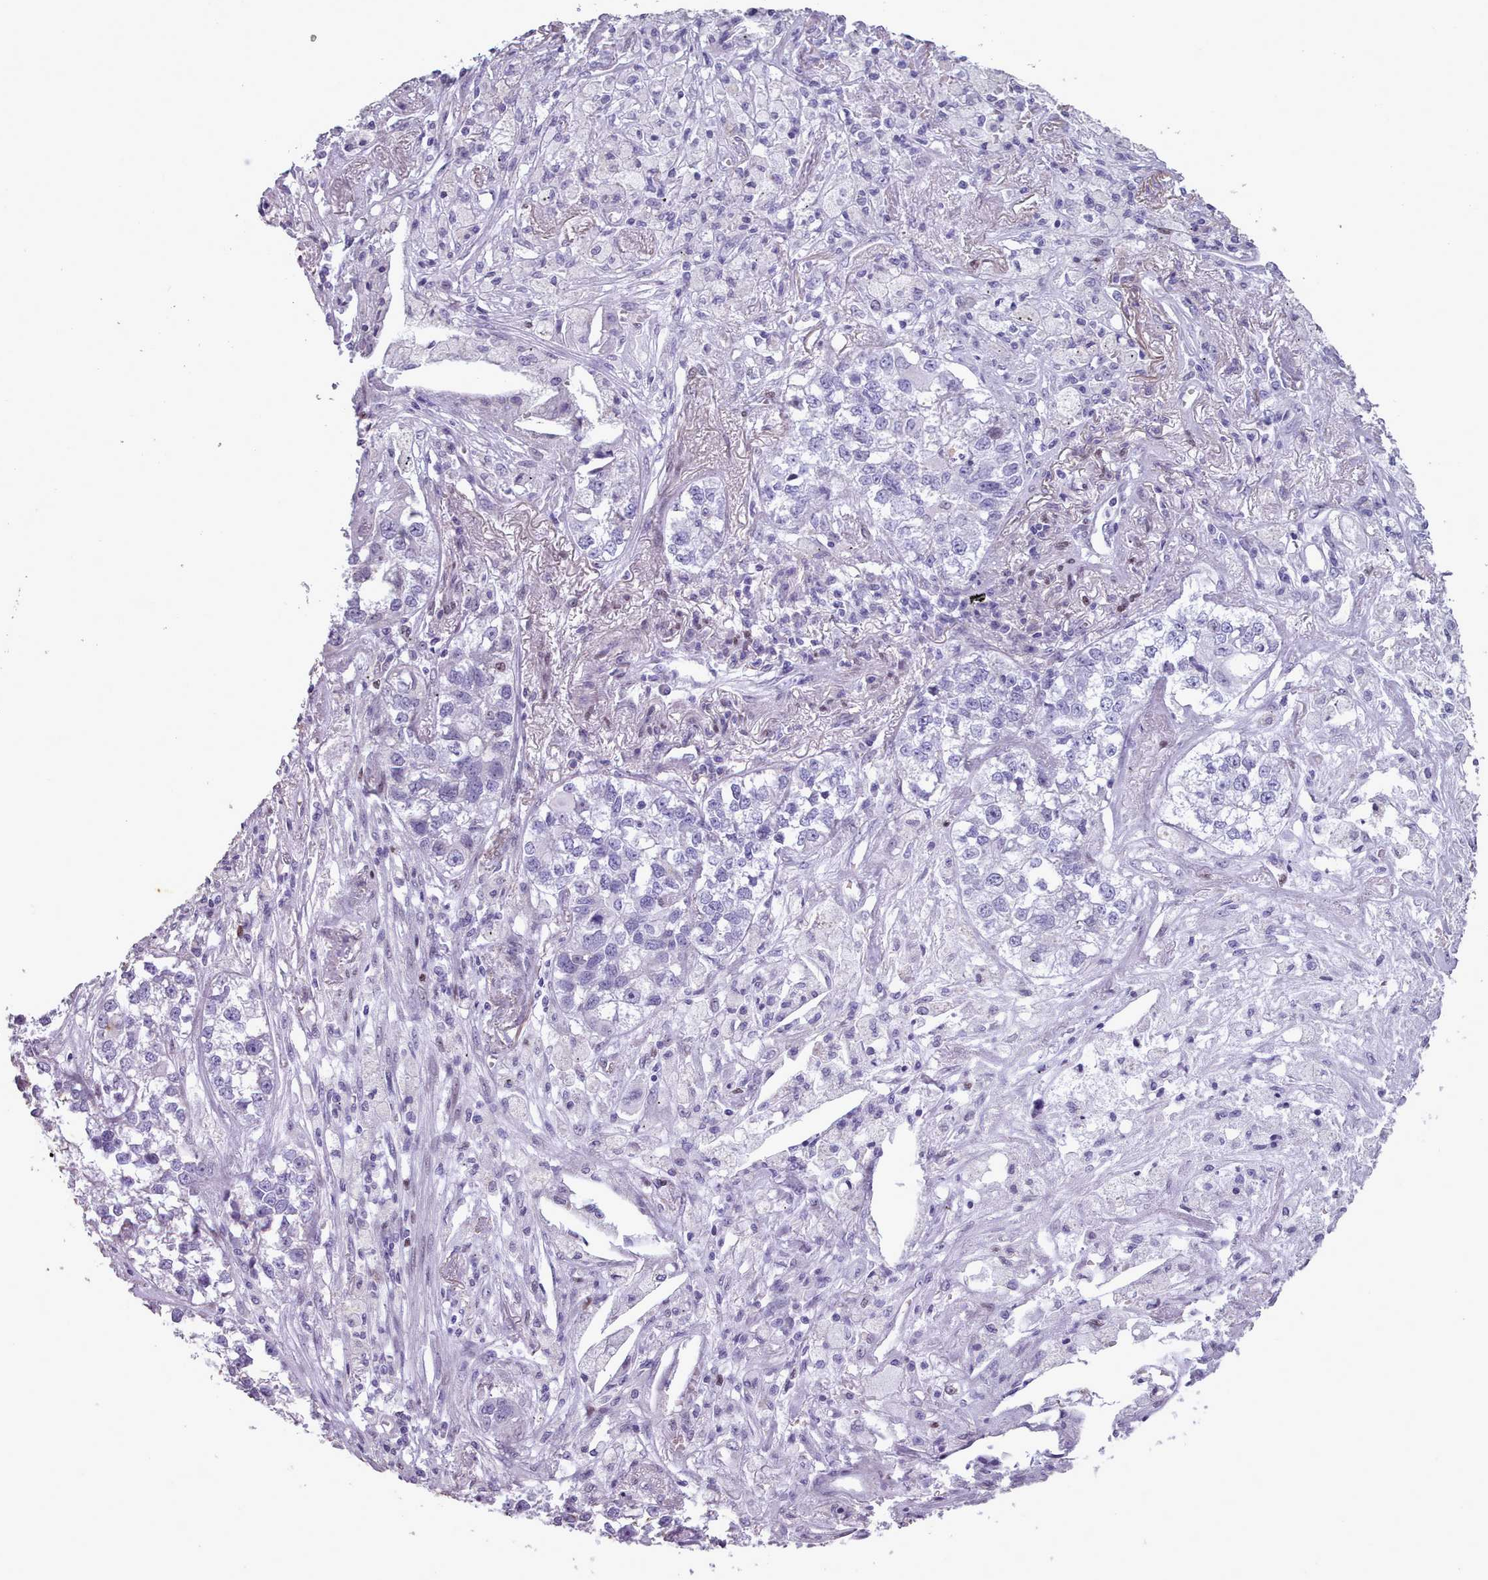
{"staining": {"intensity": "negative", "quantity": "none", "location": "none"}, "tissue": "lung cancer", "cell_type": "Tumor cells", "image_type": "cancer", "snomed": [{"axis": "morphology", "description": "Adenocarcinoma, NOS"}, {"axis": "topography", "description": "Lung"}], "caption": "Tumor cells are negative for protein expression in human adenocarcinoma (lung). (DAB immunohistochemistry with hematoxylin counter stain).", "gene": "KCNT2", "patient": {"sex": "male", "age": 49}}